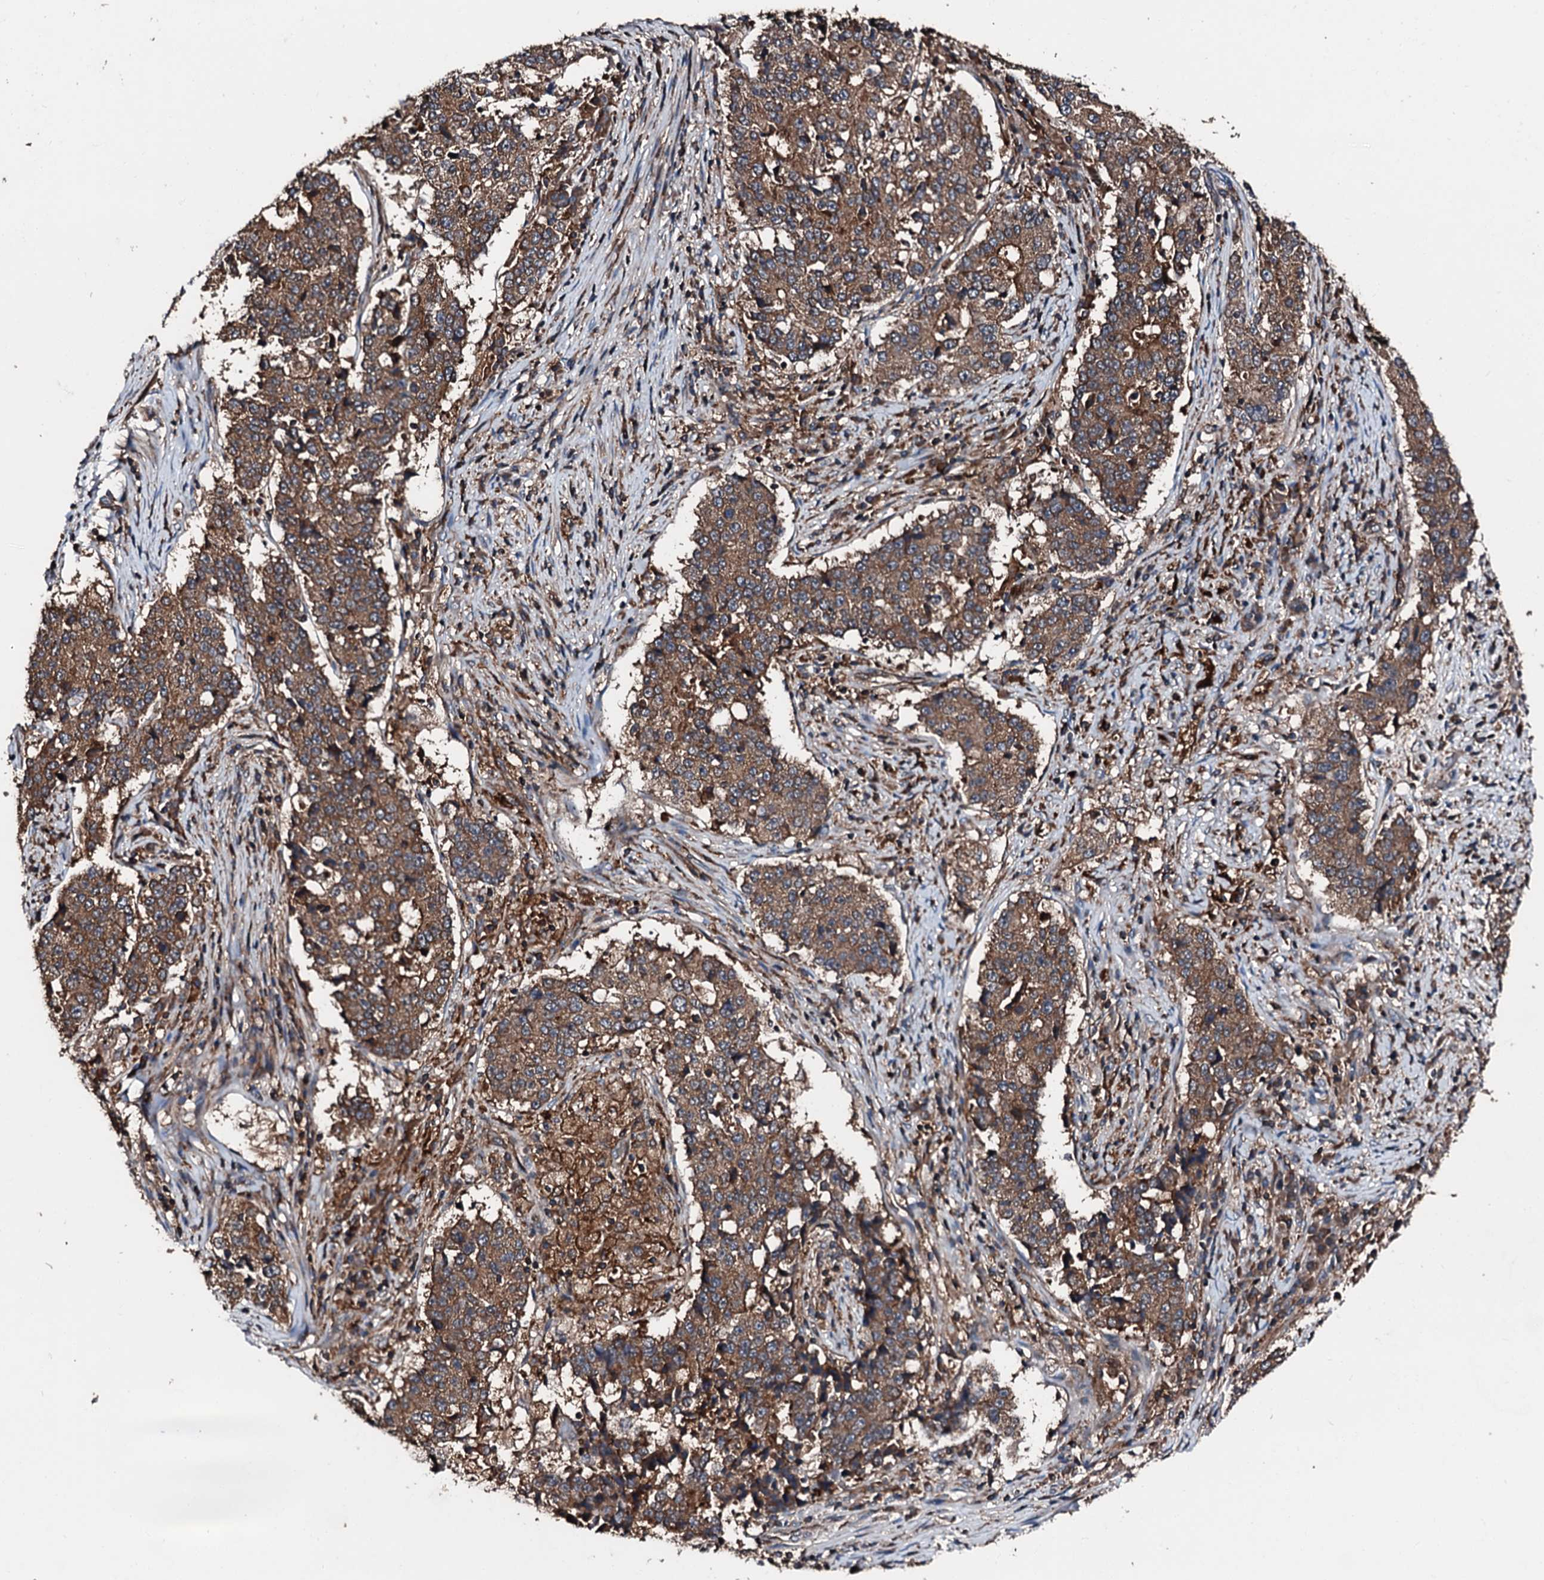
{"staining": {"intensity": "moderate", "quantity": ">75%", "location": "cytoplasmic/membranous"}, "tissue": "stomach cancer", "cell_type": "Tumor cells", "image_type": "cancer", "snomed": [{"axis": "morphology", "description": "Adenocarcinoma, NOS"}, {"axis": "topography", "description": "Stomach"}], "caption": "Tumor cells reveal medium levels of moderate cytoplasmic/membranous expression in approximately >75% of cells in stomach adenocarcinoma.", "gene": "FGD4", "patient": {"sex": "male", "age": 59}}